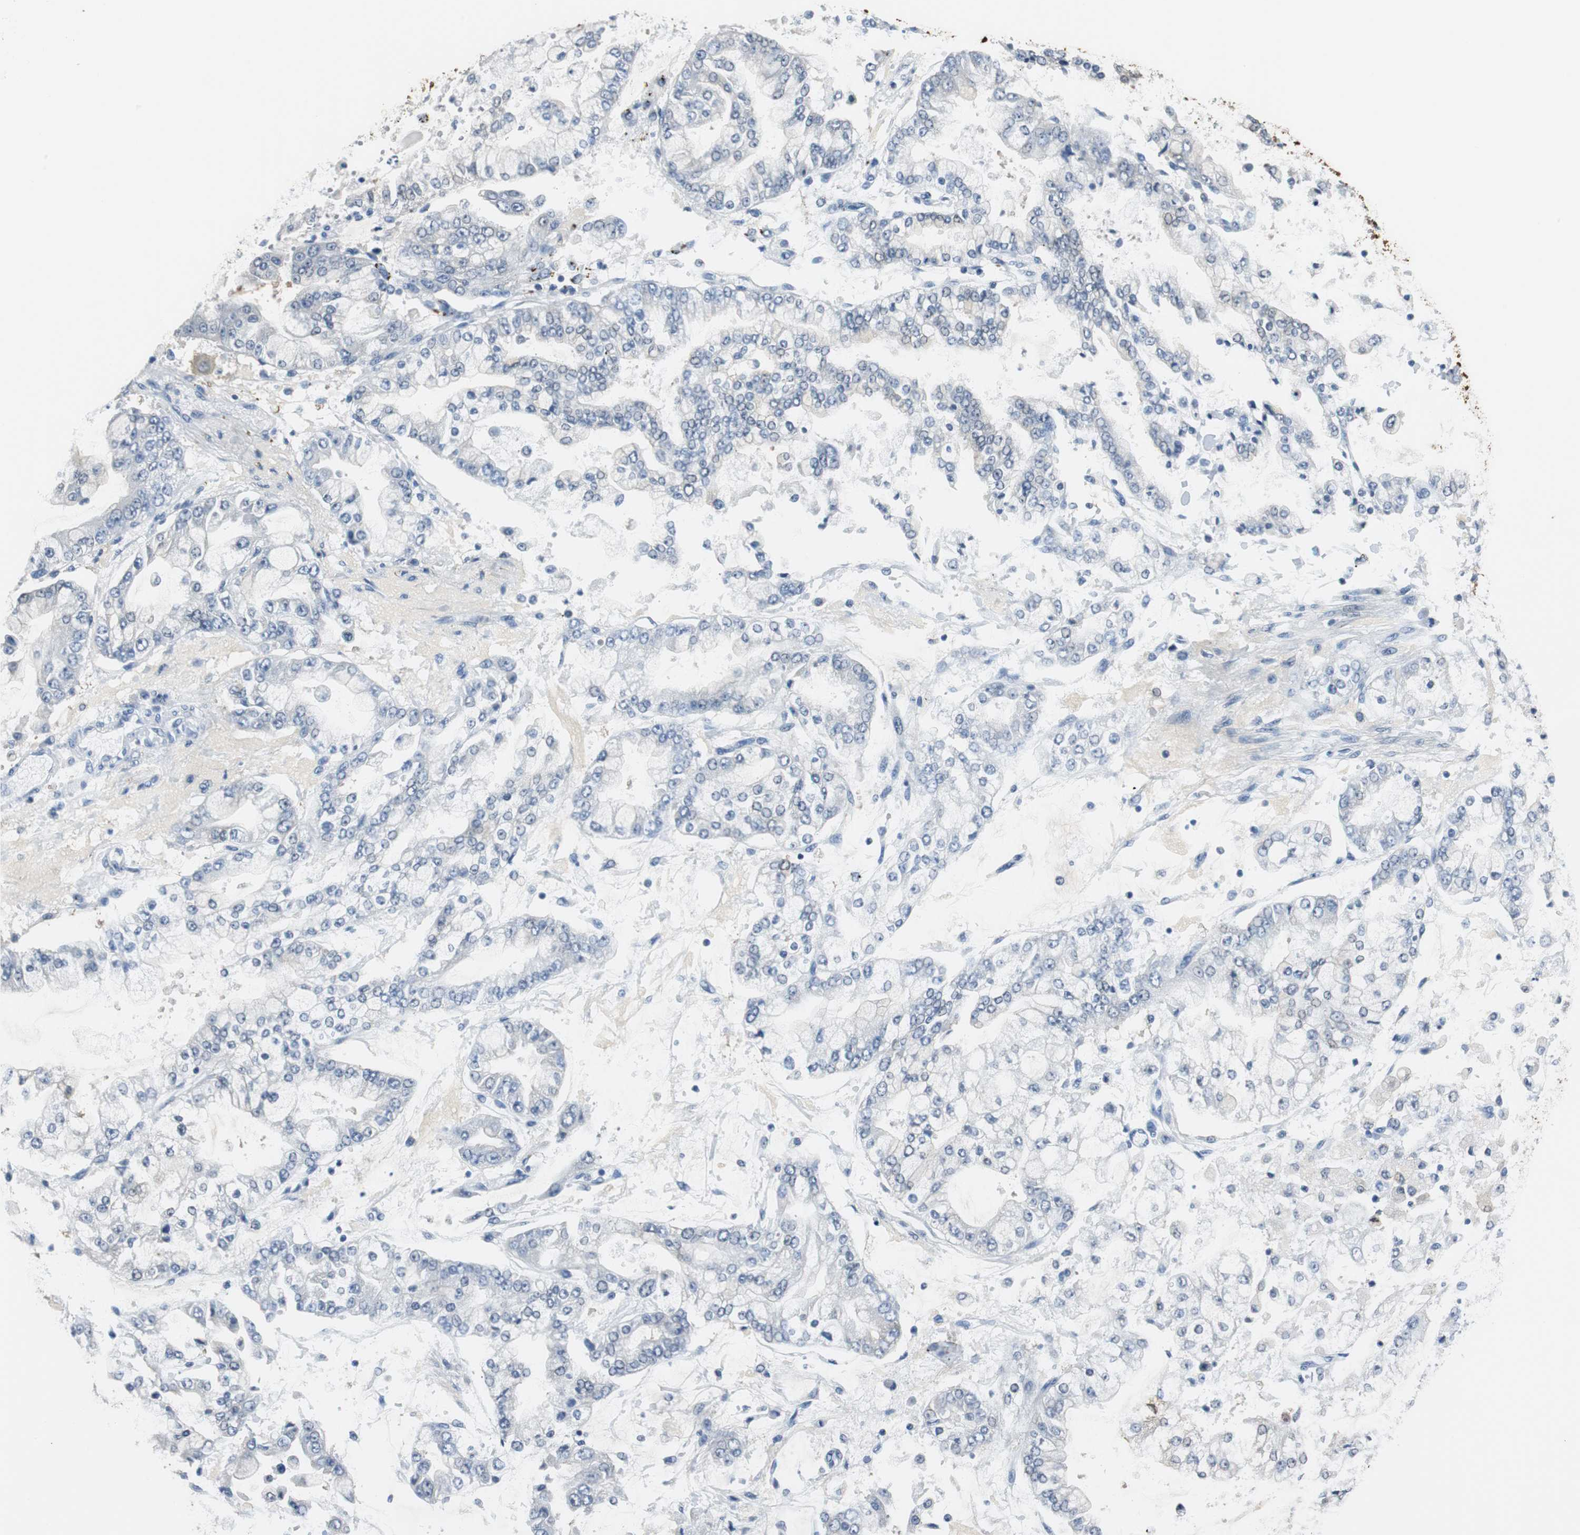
{"staining": {"intensity": "negative", "quantity": "none", "location": "none"}, "tissue": "stomach cancer", "cell_type": "Tumor cells", "image_type": "cancer", "snomed": [{"axis": "morphology", "description": "Adenocarcinoma, NOS"}, {"axis": "topography", "description": "Stomach"}], "caption": "This micrograph is of stomach cancer (adenocarcinoma) stained with IHC to label a protein in brown with the nuclei are counter-stained blue. There is no positivity in tumor cells.", "gene": "FBP1", "patient": {"sex": "male", "age": 76}}